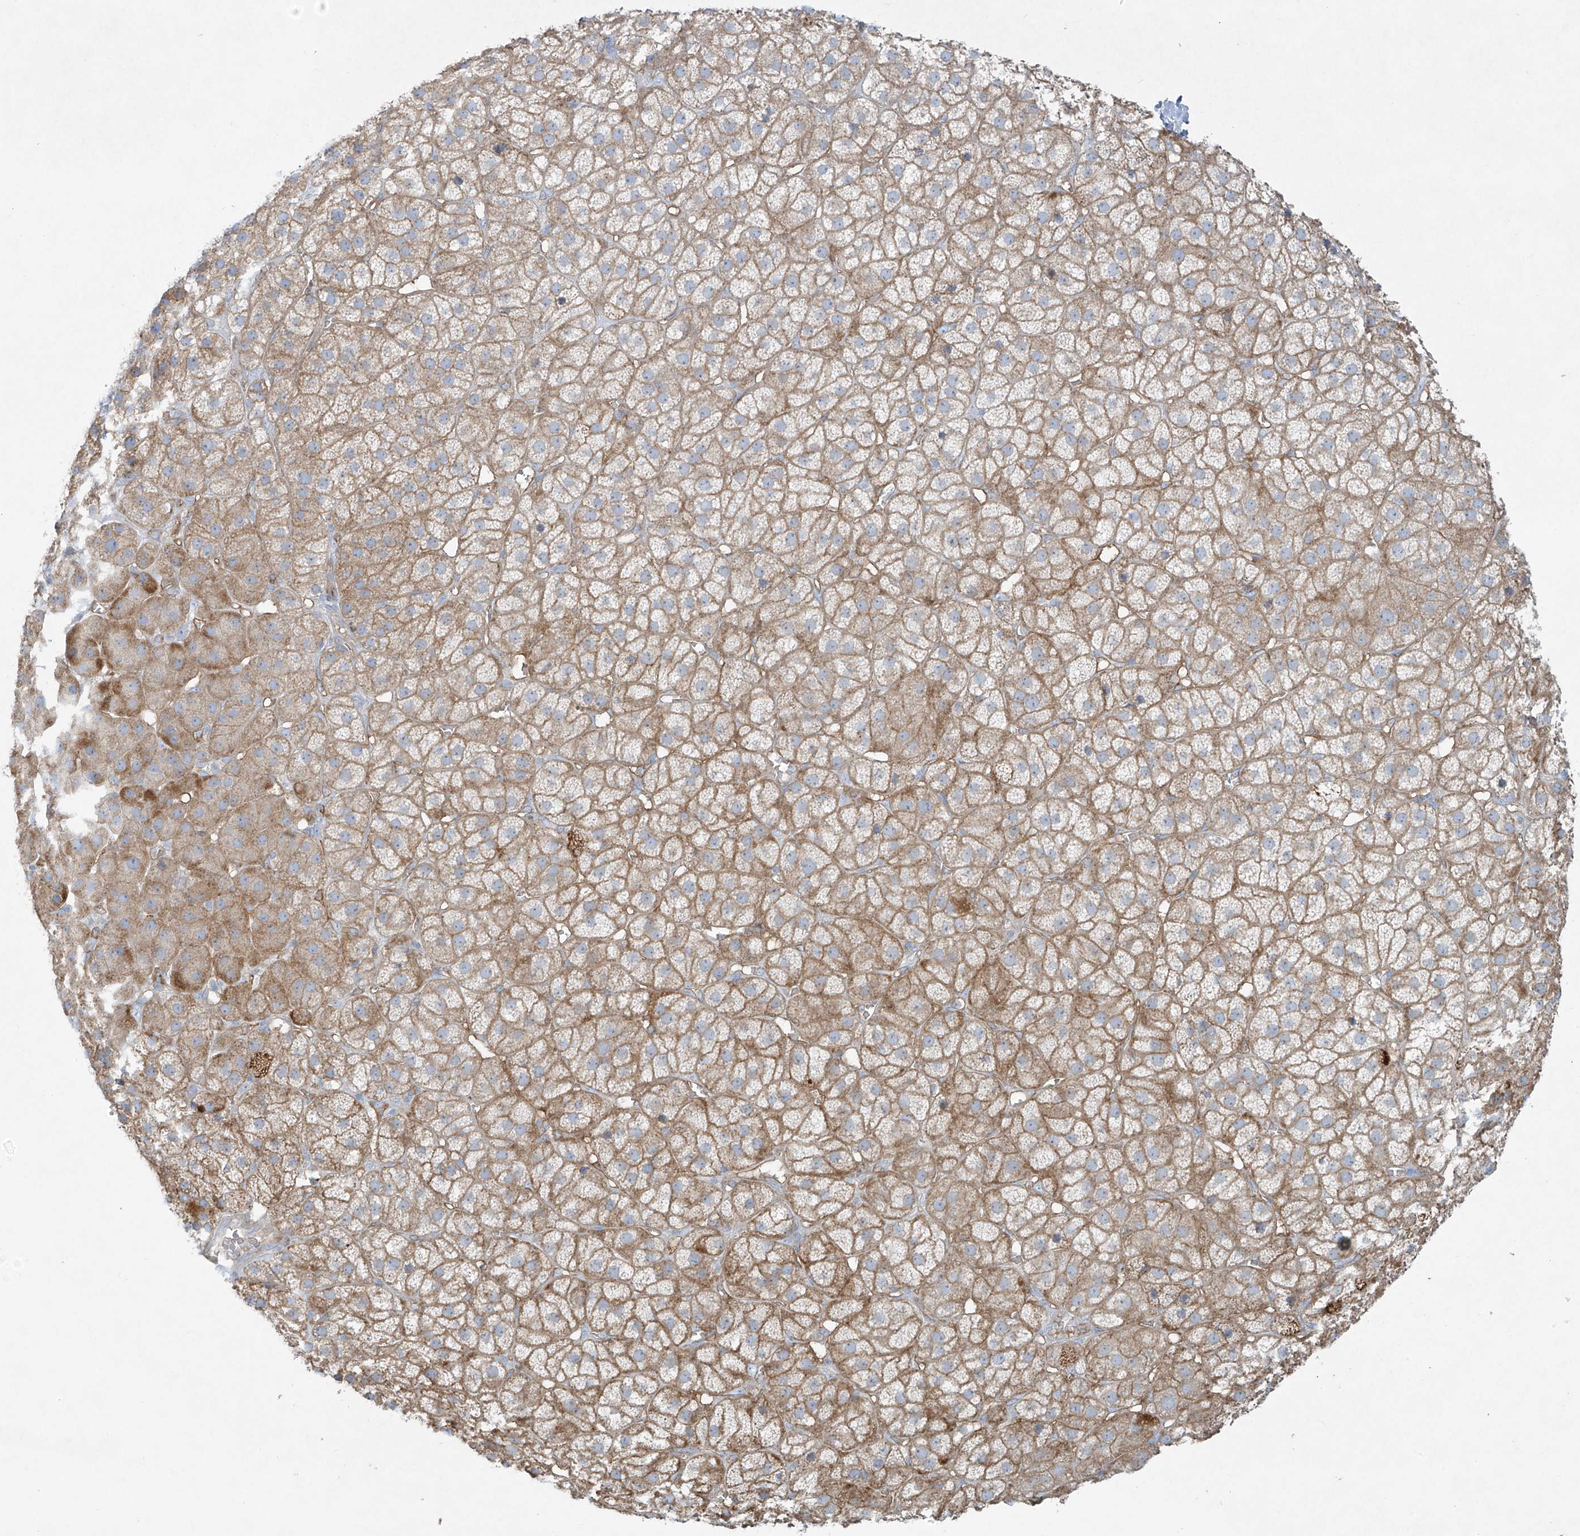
{"staining": {"intensity": "moderate", "quantity": ">75%", "location": "cytoplasmic/membranous"}, "tissue": "adrenal gland", "cell_type": "Glandular cells", "image_type": "normal", "snomed": [{"axis": "morphology", "description": "Normal tissue, NOS"}, {"axis": "topography", "description": "Adrenal gland"}], "caption": "Protein staining demonstrates moderate cytoplasmic/membranous positivity in approximately >75% of glandular cells in unremarkable adrenal gland.", "gene": "VAMP5", "patient": {"sex": "female", "age": 57}}